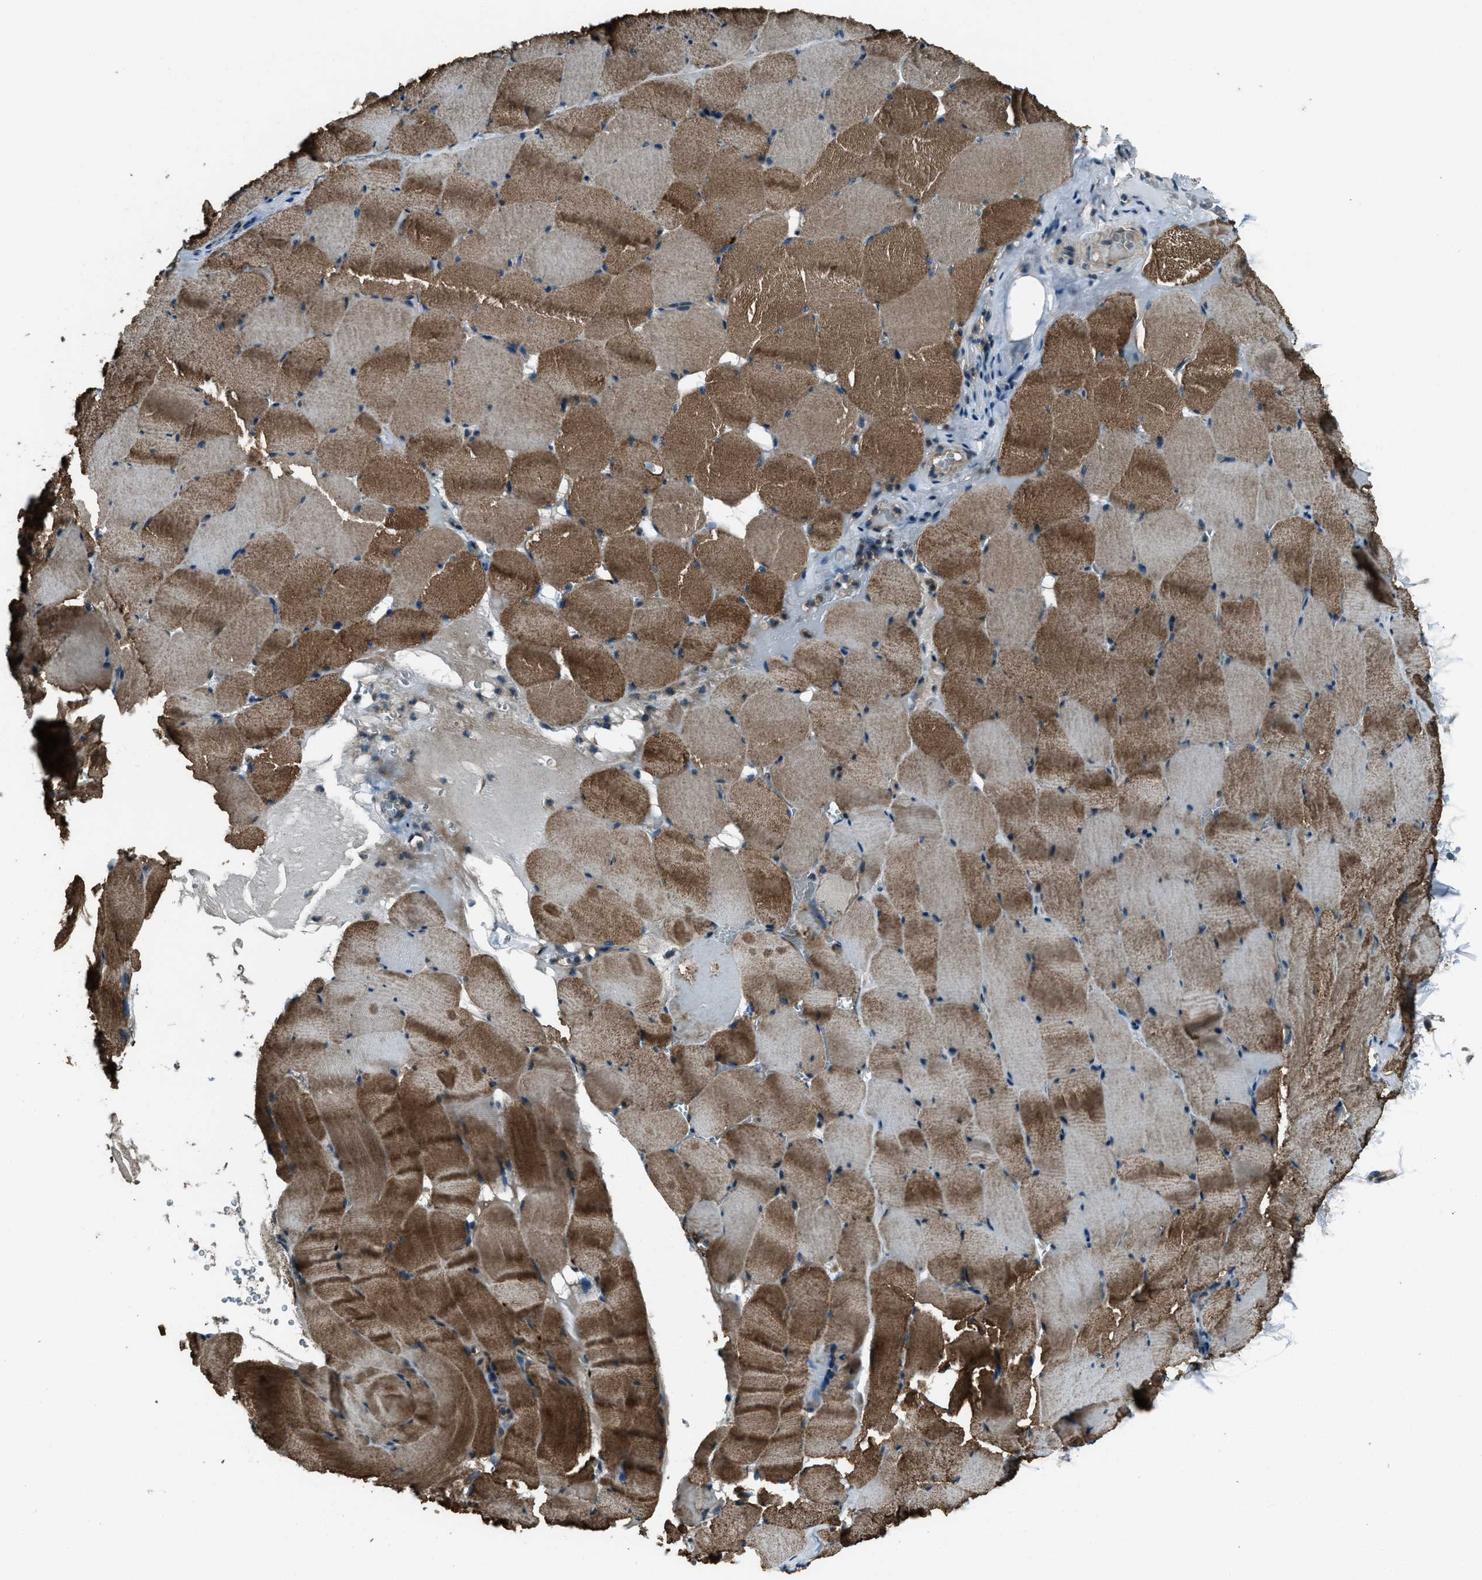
{"staining": {"intensity": "moderate", "quantity": ">75%", "location": "cytoplasmic/membranous"}, "tissue": "skeletal muscle", "cell_type": "Myocytes", "image_type": "normal", "snomed": [{"axis": "morphology", "description": "Normal tissue, NOS"}, {"axis": "topography", "description": "Skeletal muscle"}], "caption": "Human skeletal muscle stained with a brown dye reveals moderate cytoplasmic/membranous positive expression in about >75% of myocytes.", "gene": "SVIL", "patient": {"sex": "male", "age": 62}}